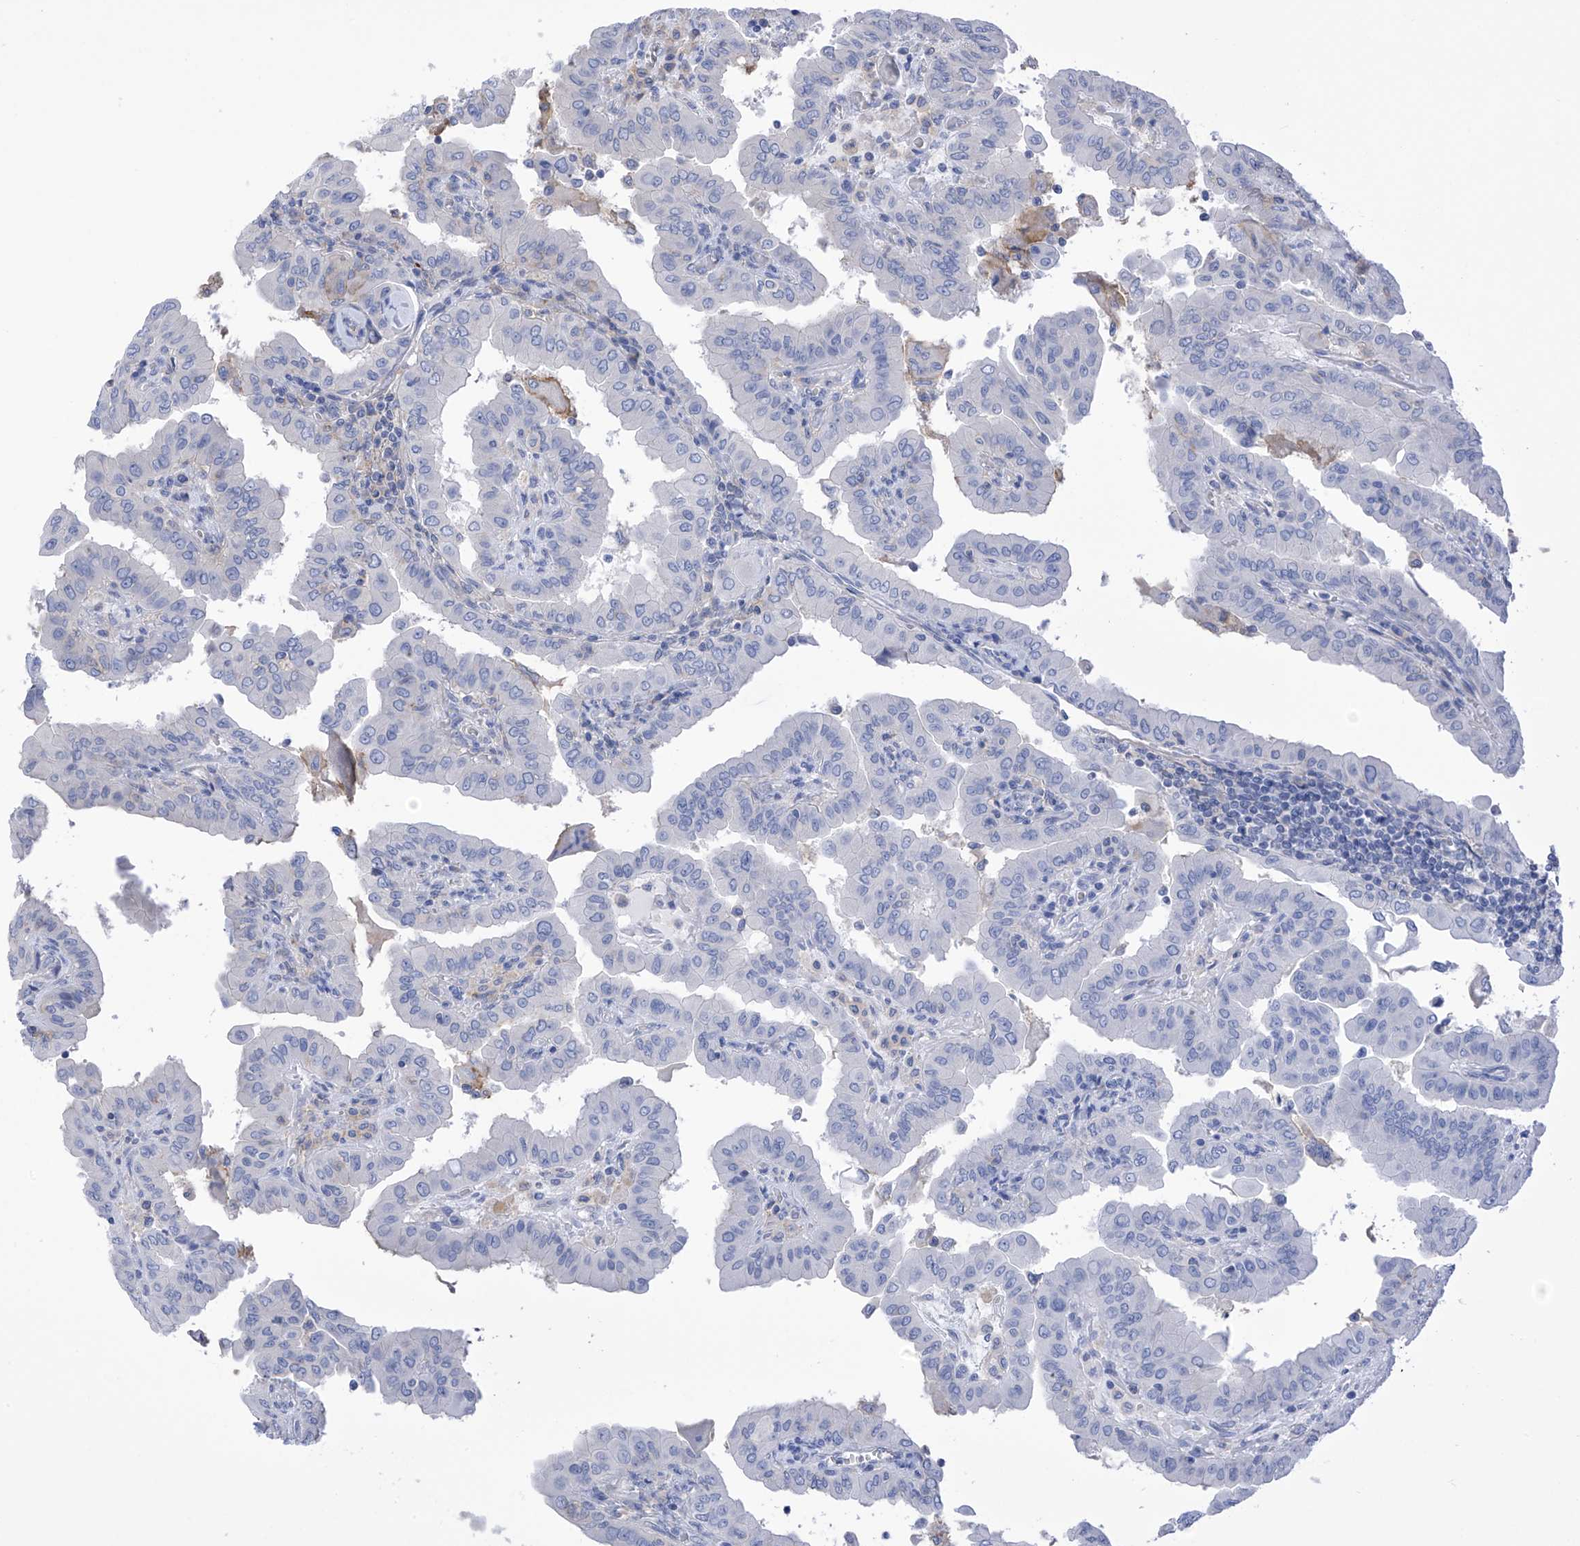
{"staining": {"intensity": "negative", "quantity": "none", "location": "none"}, "tissue": "thyroid cancer", "cell_type": "Tumor cells", "image_type": "cancer", "snomed": [{"axis": "morphology", "description": "Papillary adenocarcinoma, NOS"}, {"axis": "topography", "description": "Thyroid gland"}], "caption": "The photomicrograph demonstrates no staining of tumor cells in papillary adenocarcinoma (thyroid).", "gene": "P2RX7", "patient": {"sex": "male", "age": 33}}